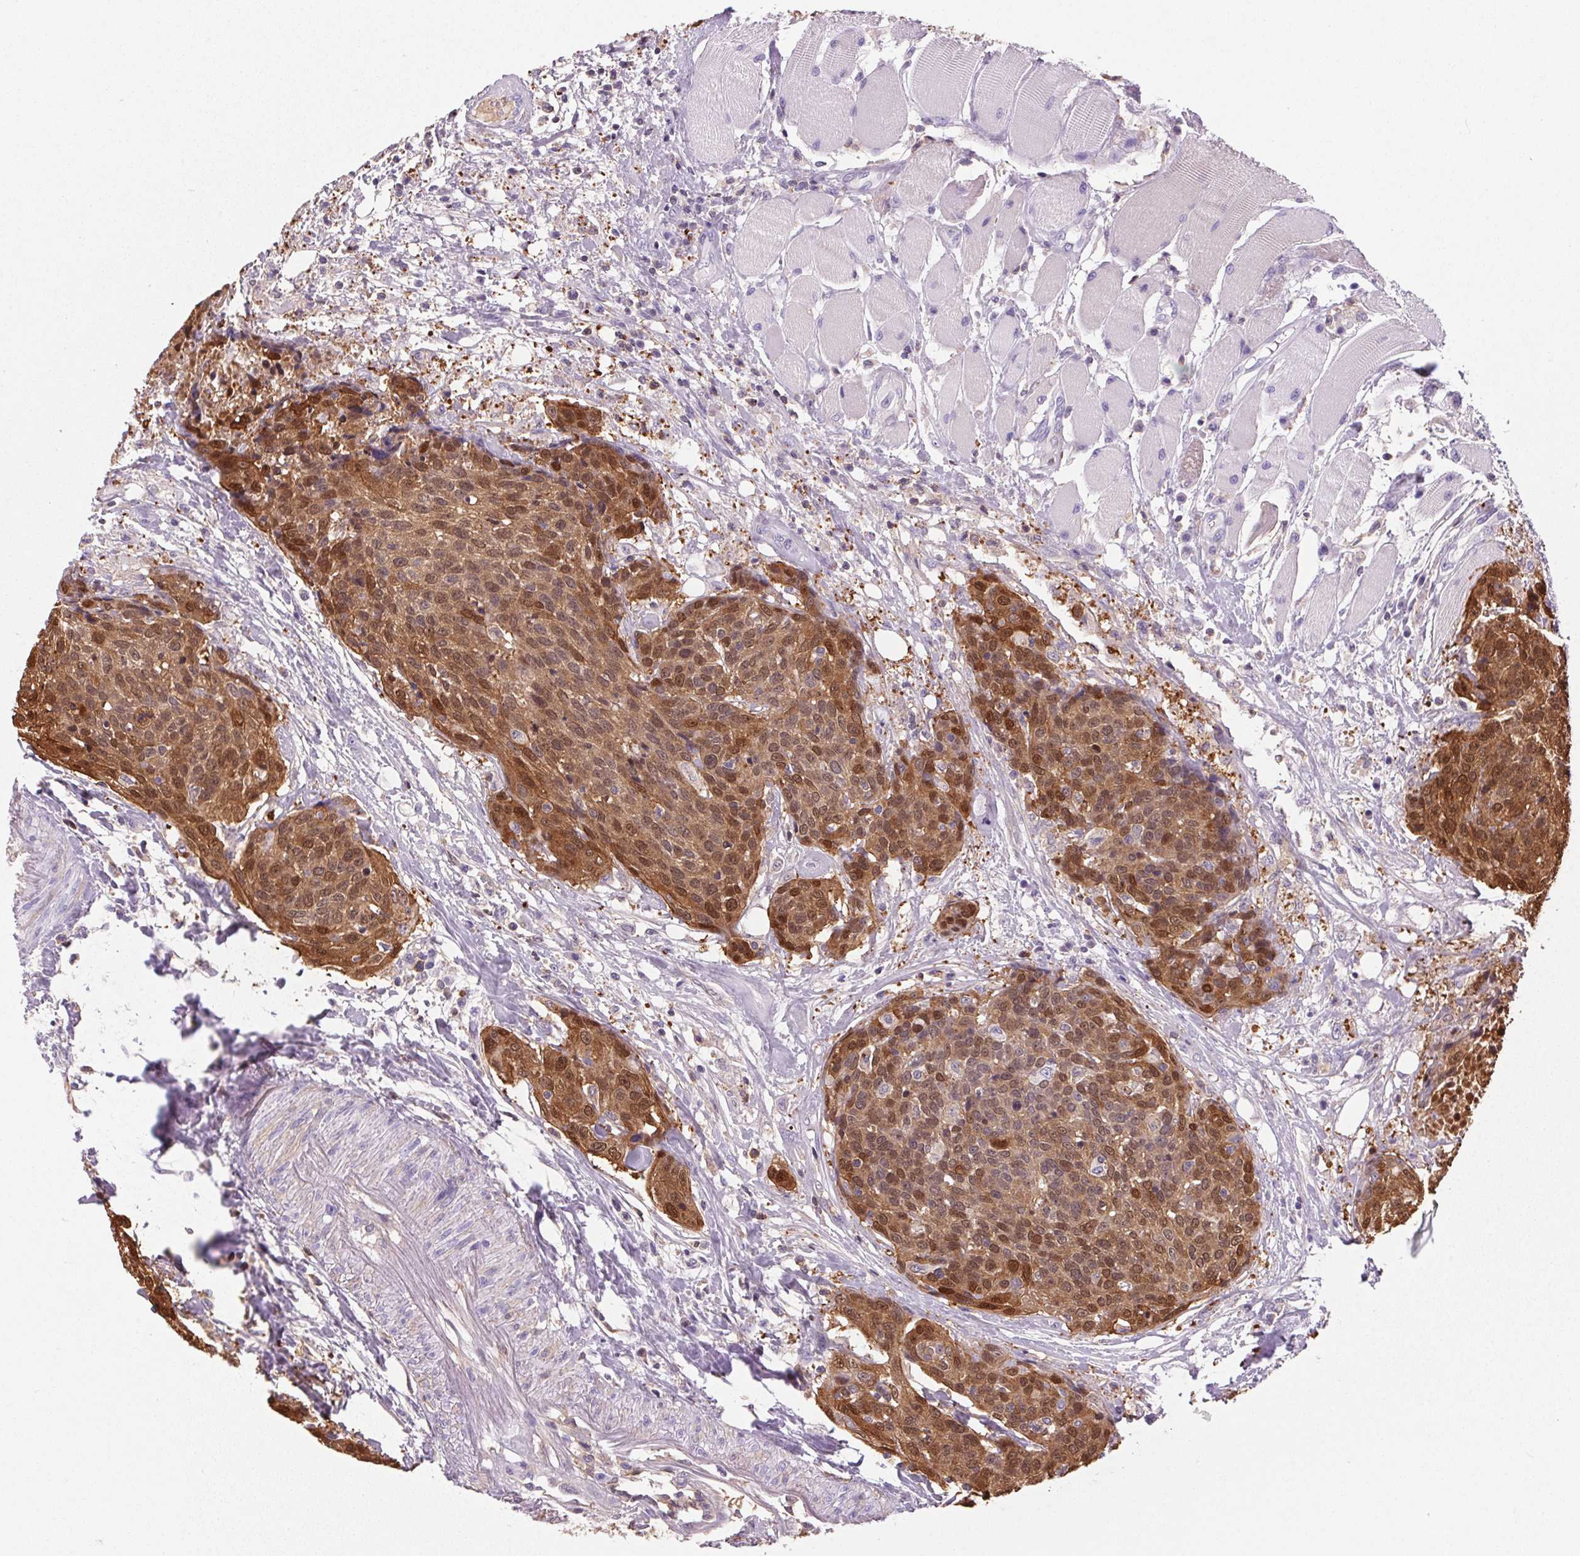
{"staining": {"intensity": "moderate", "quantity": ">75%", "location": "cytoplasmic/membranous,nuclear"}, "tissue": "head and neck cancer", "cell_type": "Tumor cells", "image_type": "cancer", "snomed": [{"axis": "morphology", "description": "Squamous cell carcinoma, NOS"}, {"axis": "topography", "description": "Oral tissue"}, {"axis": "topography", "description": "Head-Neck"}], "caption": "This photomicrograph displays head and neck cancer (squamous cell carcinoma) stained with immunohistochemistry to label a protein in brown. The cytoplasmic/membranous and nuclear of tumor cells show moderate positivity for the protein. Nuclei are counter-stained blue.", "gene": "S100A2", "patient": {"sex": "male", "age": 64}}